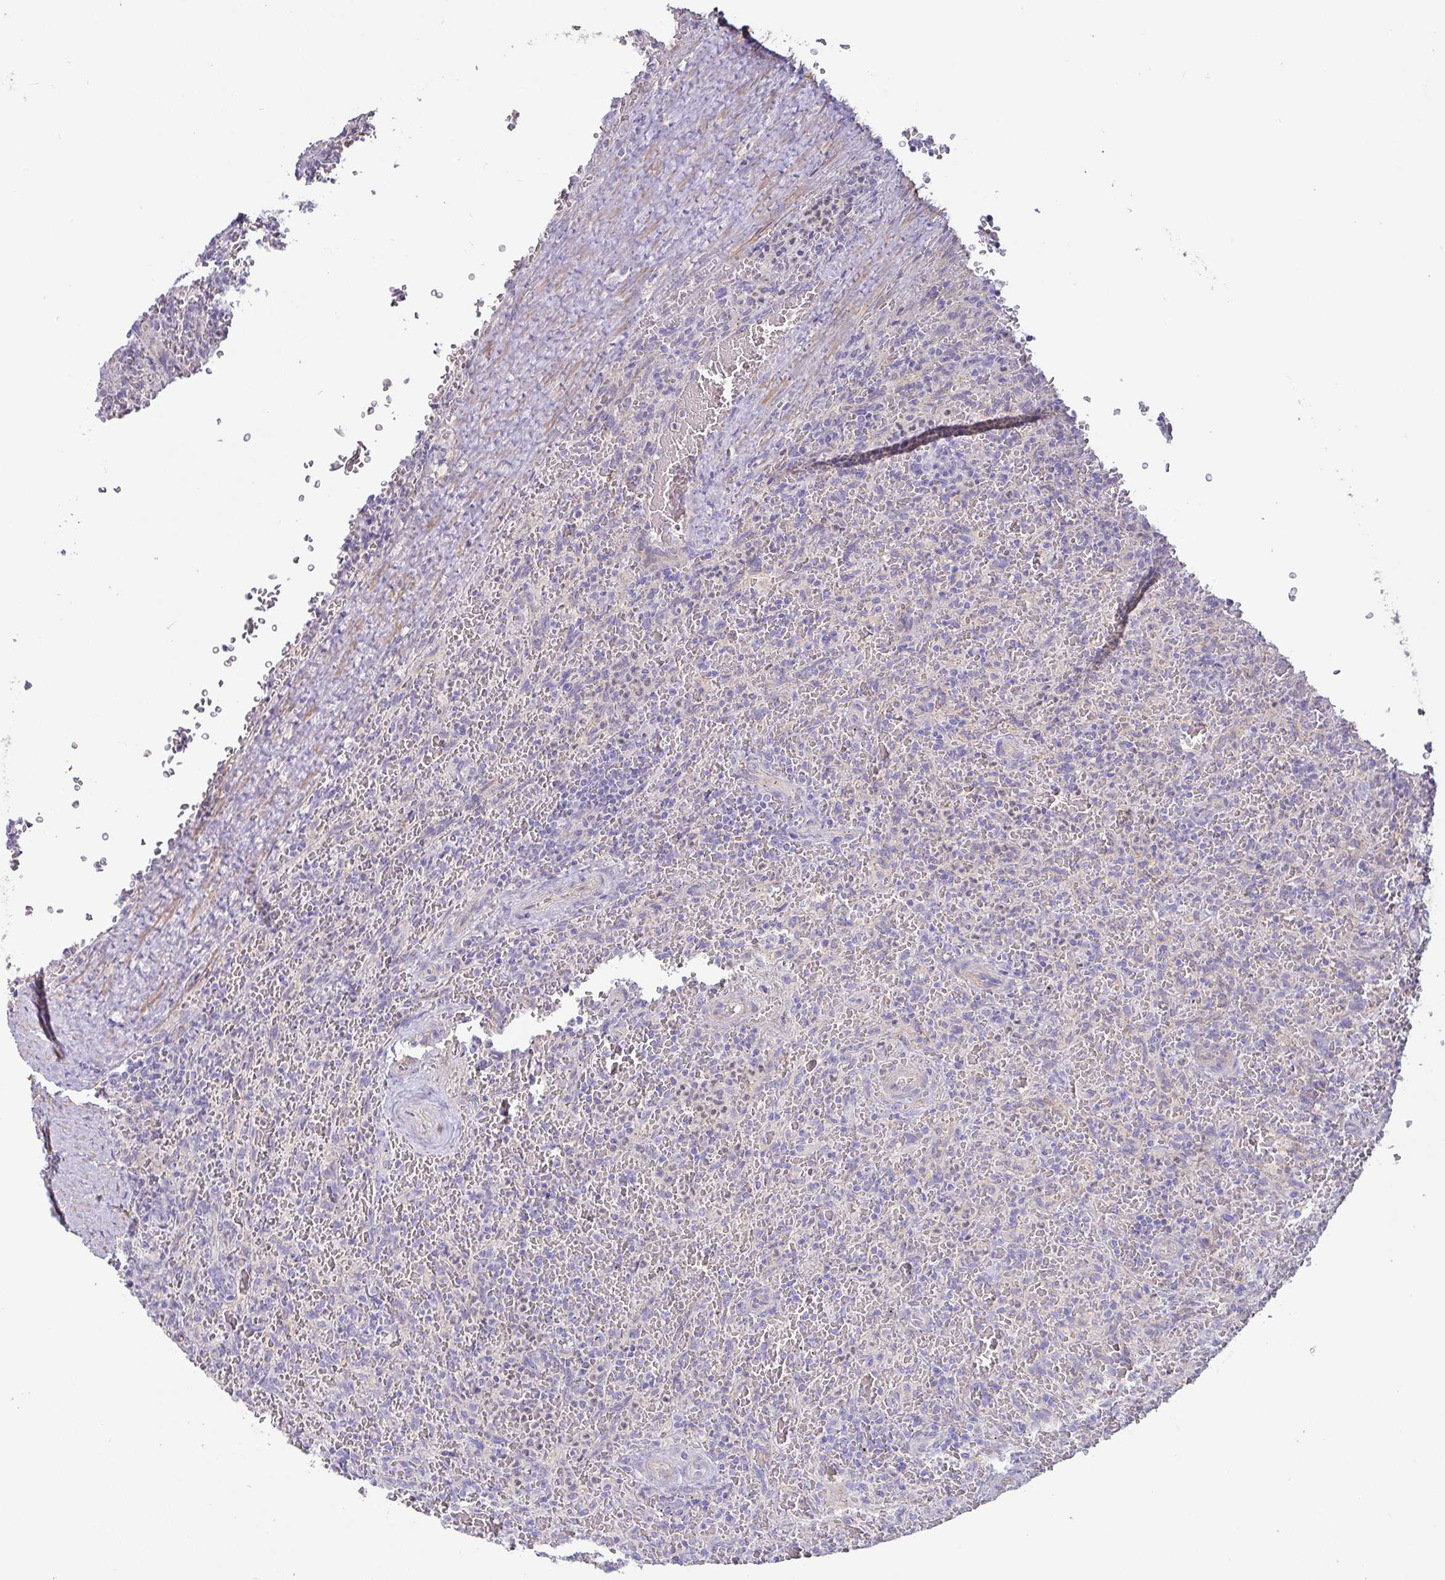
{"staining": {"intensity": "negative", "quantity": "none", "location": "none"}, "tissue": "lymphoma", "cell_type": "Tumor cells", "image_type": "cancer", "snomed": [{"axis": "morphology", "description": "Malignant lymphoma, non-Hodgkin's type, Low grade"}, {"axis": "topography", "description": "Spleen"}], "caption": "Tumor cells are negative for protein expression in human lymphoma. (Stains: DAB (3,3'-diaminobenzidine) immunohistochemistry (IHC) with hematoxylin counter stain, Microscopy: brightfield microscopy at high magnification).", "gene": "PYGM", "patient": {"sex": "female", "age": 64}}